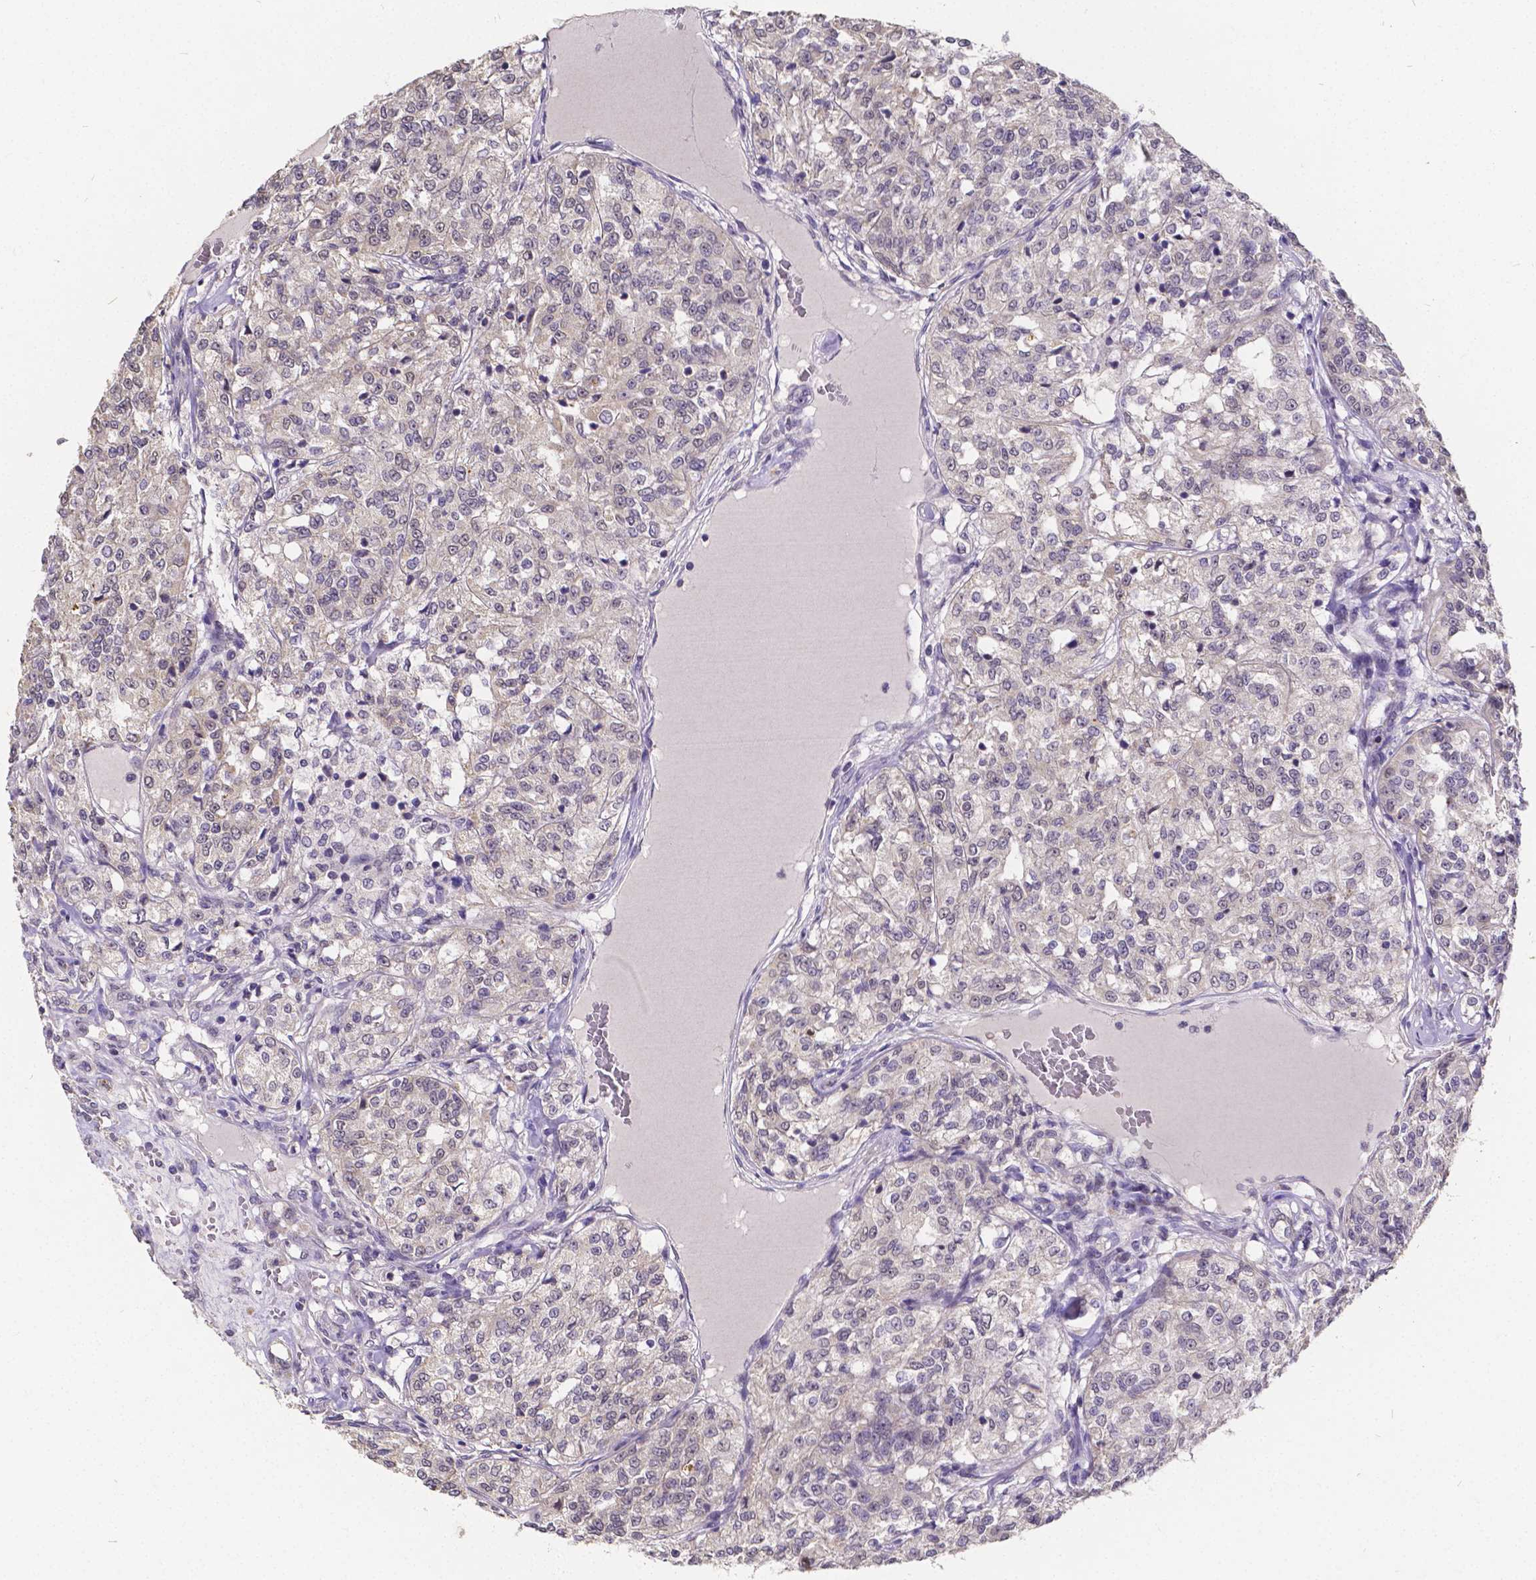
{"staining": {"intensity": "negative", "quantity": "none", "location": "none"}, "tissue": "renal cancer", "cell_type": "Tumor cells", "image_type": "cancer", "snomed": [{"axis": "morphology", "description": "Adenocarcinoma, NOS"}, {"axis": "topography", "description": "Kidney"}], "caption": "Tumor cells show no significant protein expression in renal cancer (adenocarcinoma).", "gene": "CTNNA2", "patient": {"sex": "female", "age": 63}}